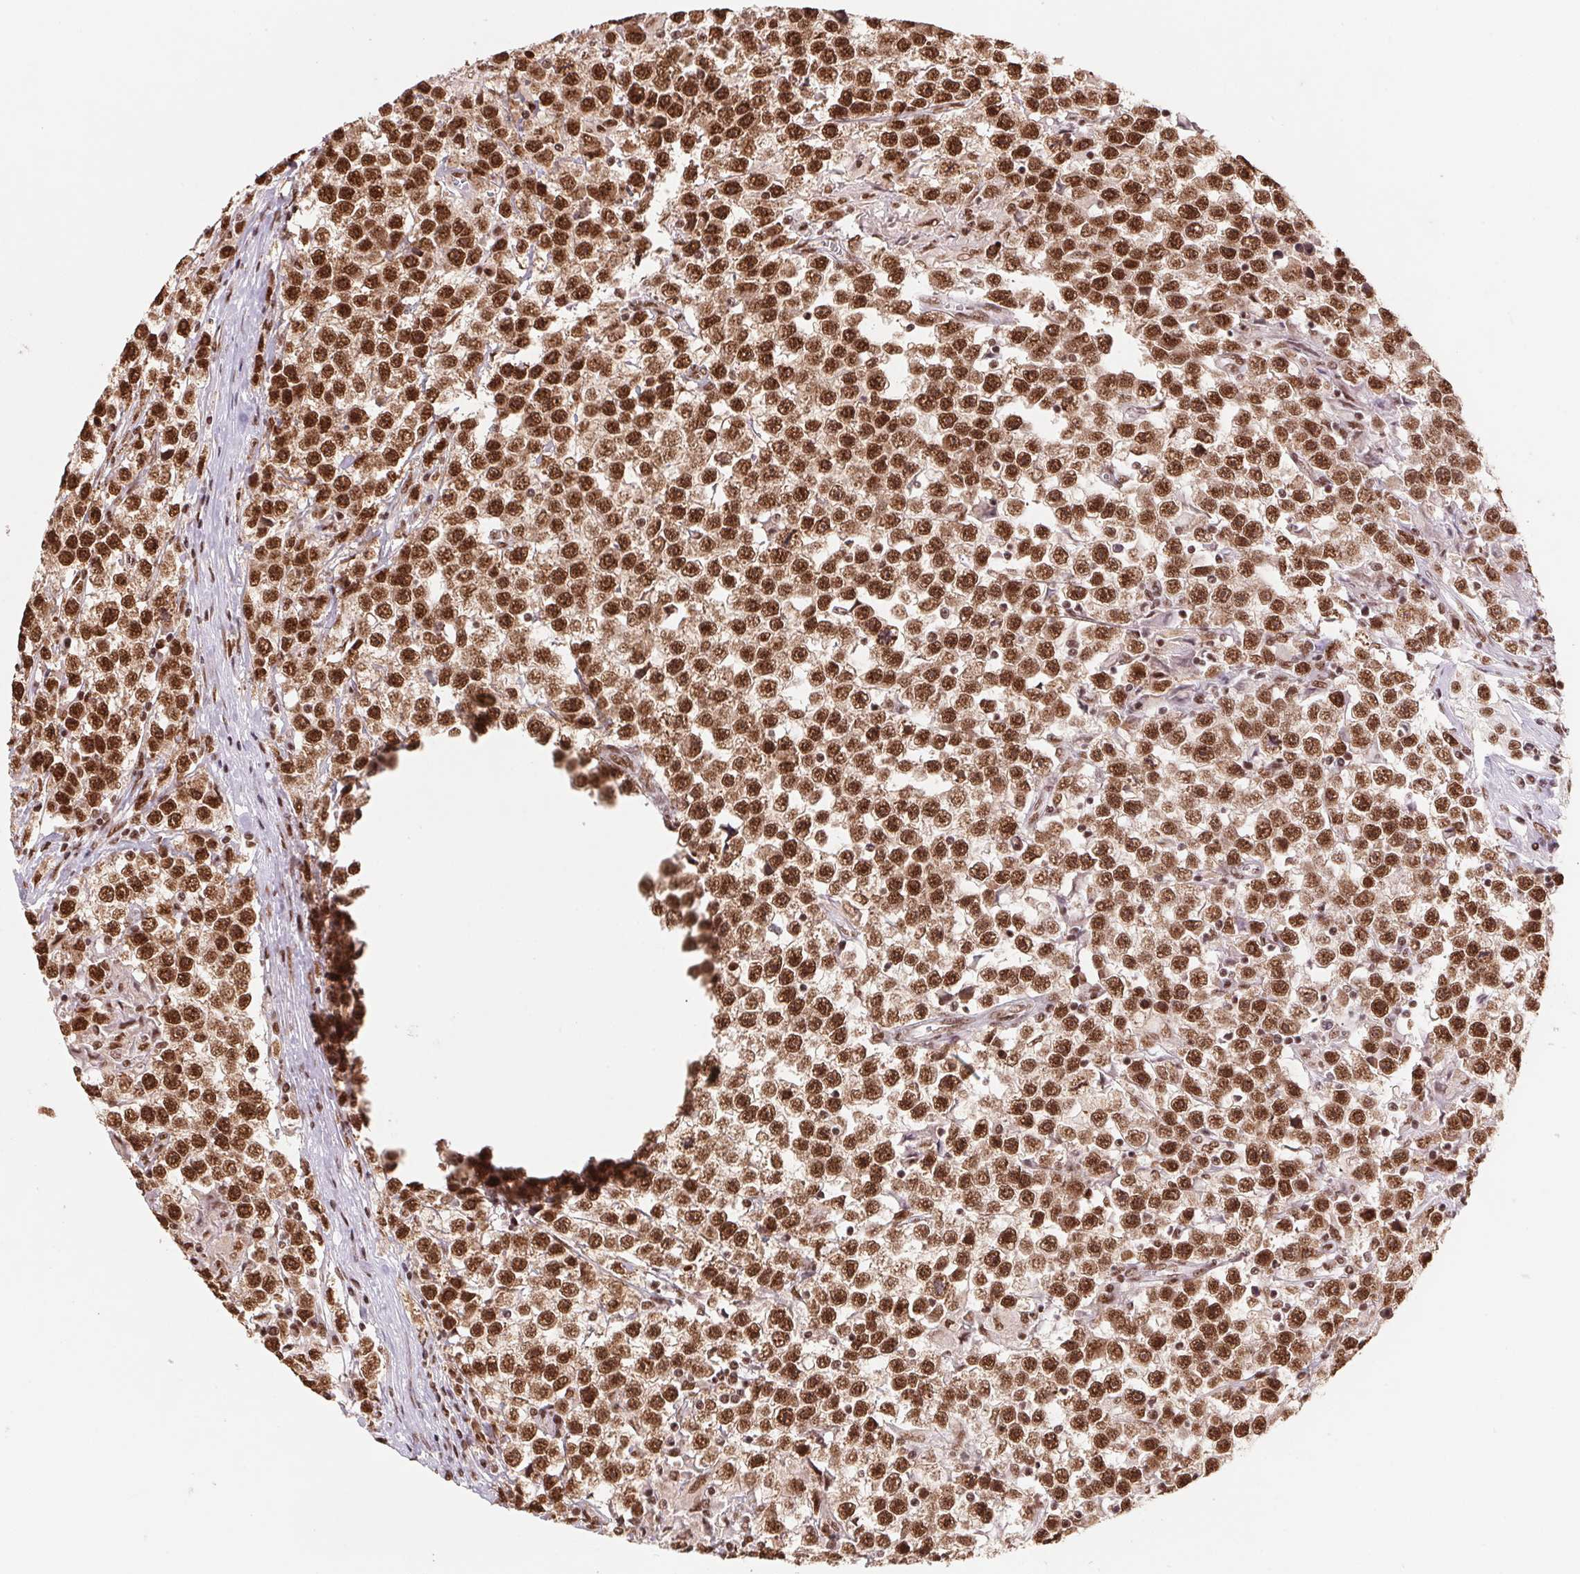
{"staining": {"intensity": "strong", "quantity": ">75%", "location": "nuclear"}, "tissue": "testis cancer", "cell_type": "Tumor cells", "image_type": "cancer", "snomed": [{"axis": "morphology", "description": "Seminoma, NOS"}, {"axis": "topography", "description": "Testis"}], "caption": "Approximately >75% of tumor cells in human testis cancer (seminoma) exhibit strong nuclear protein positivity as visualized by brown immunohistochemical staining.", "gene": "SNRPG", "patient": {"sex": "male", "age": 31}}